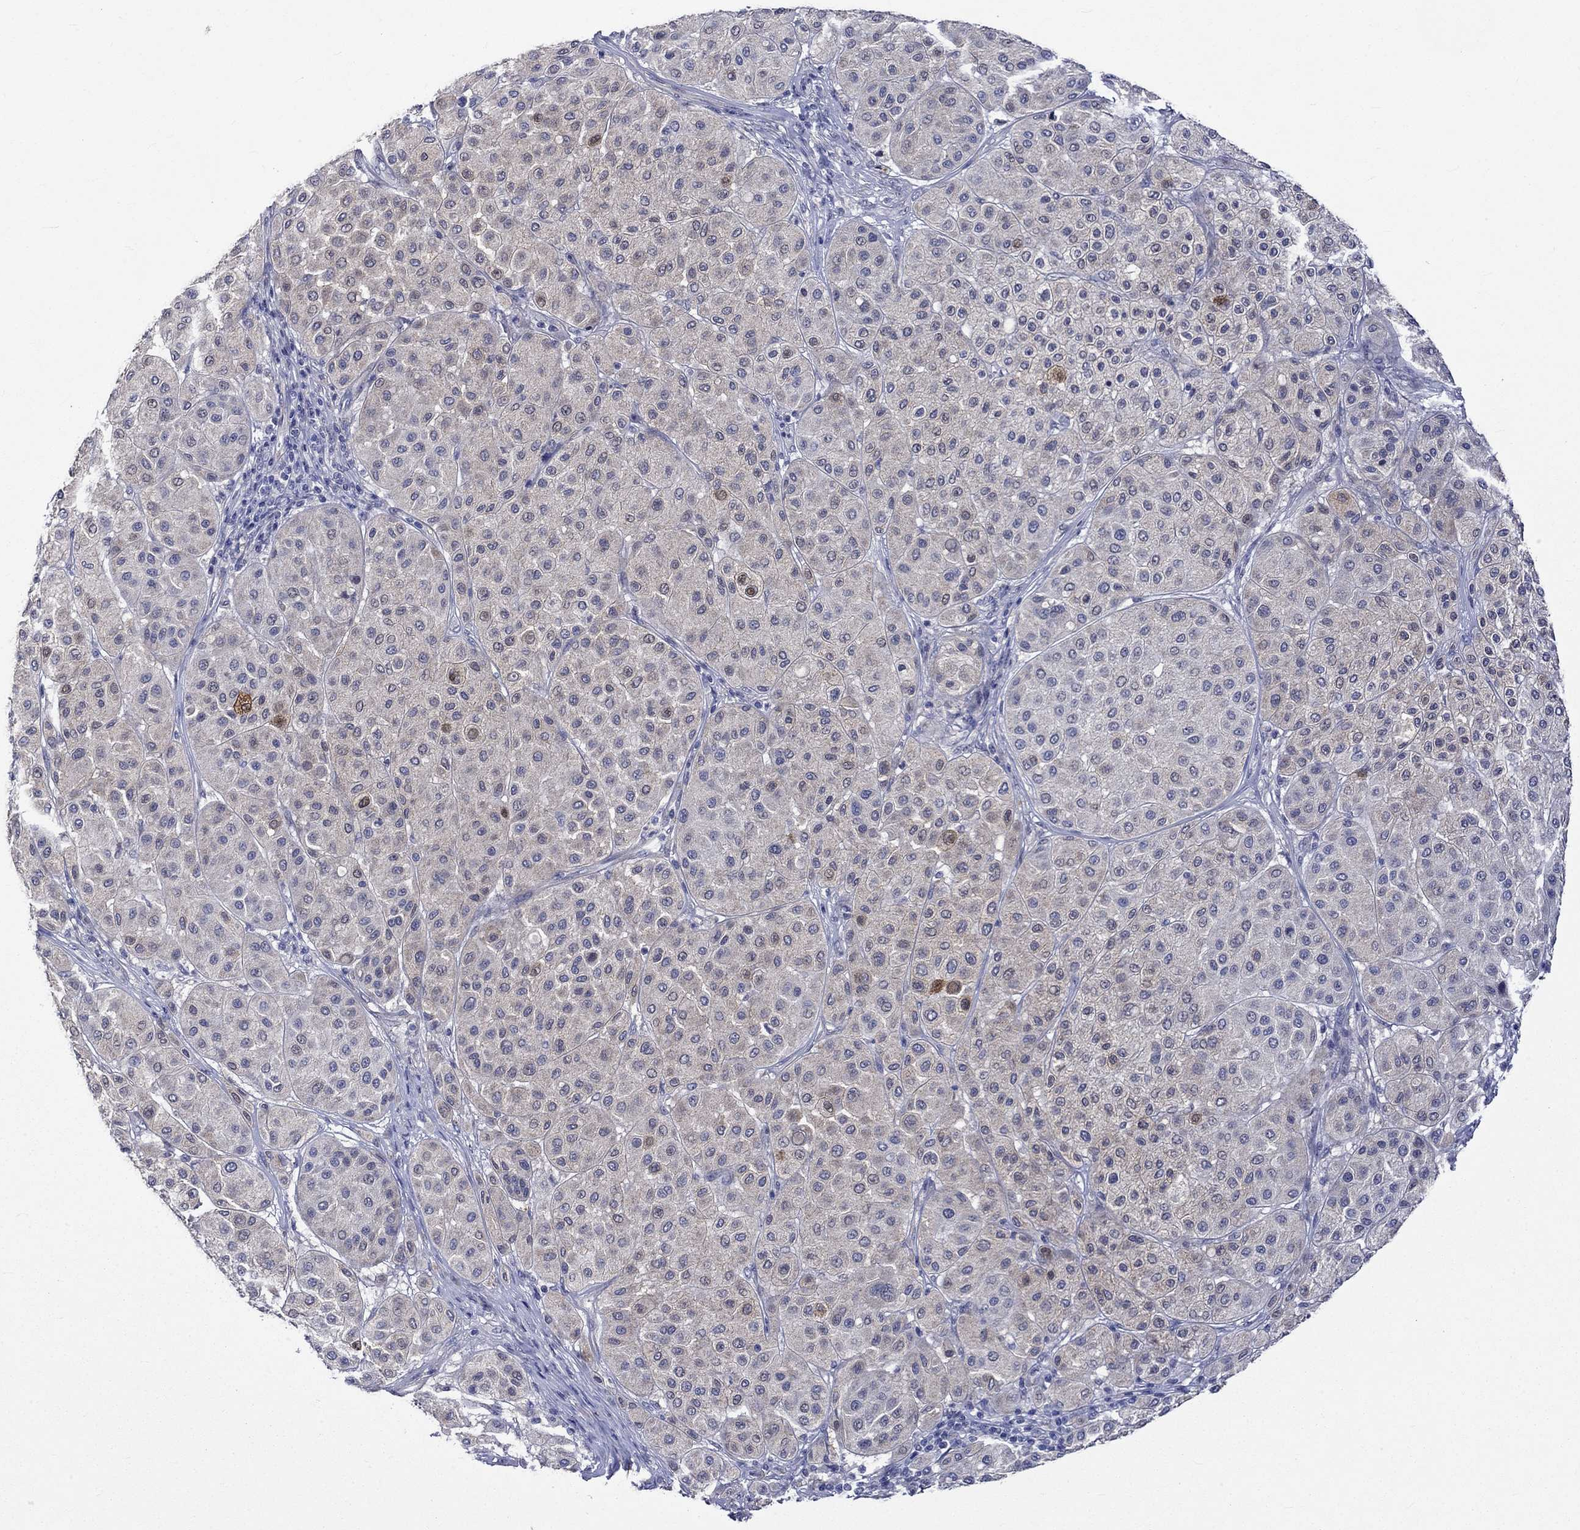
{"staining": {"intensity": "weak", "quantity": "25%-75%", "location": "cytoplasmic/membranous"}, "tissue": "melanoma", "cell_type": "Tumor cells", "image_type": "cancer", "snomed": [{"axis": "morphology", "description": "Malignant melanoma, Metastatic site"}, {"axis": "topography", "description": "Smooth muscle"}], "caption": "Malignant melanoma (metastatic site) was stained to show a protein in brown. There is low levels of weak cytoplasmic/membranous expression in about 25%-75% of tumor cells. Using DAB (3,3'-diaminobenzidine) (brown) and hematoxylin (blue) stains, captured at high magnification using brightfield microscopy.", "gene": "CRYAB", "patient": {"sex": "male", "age": 41}}